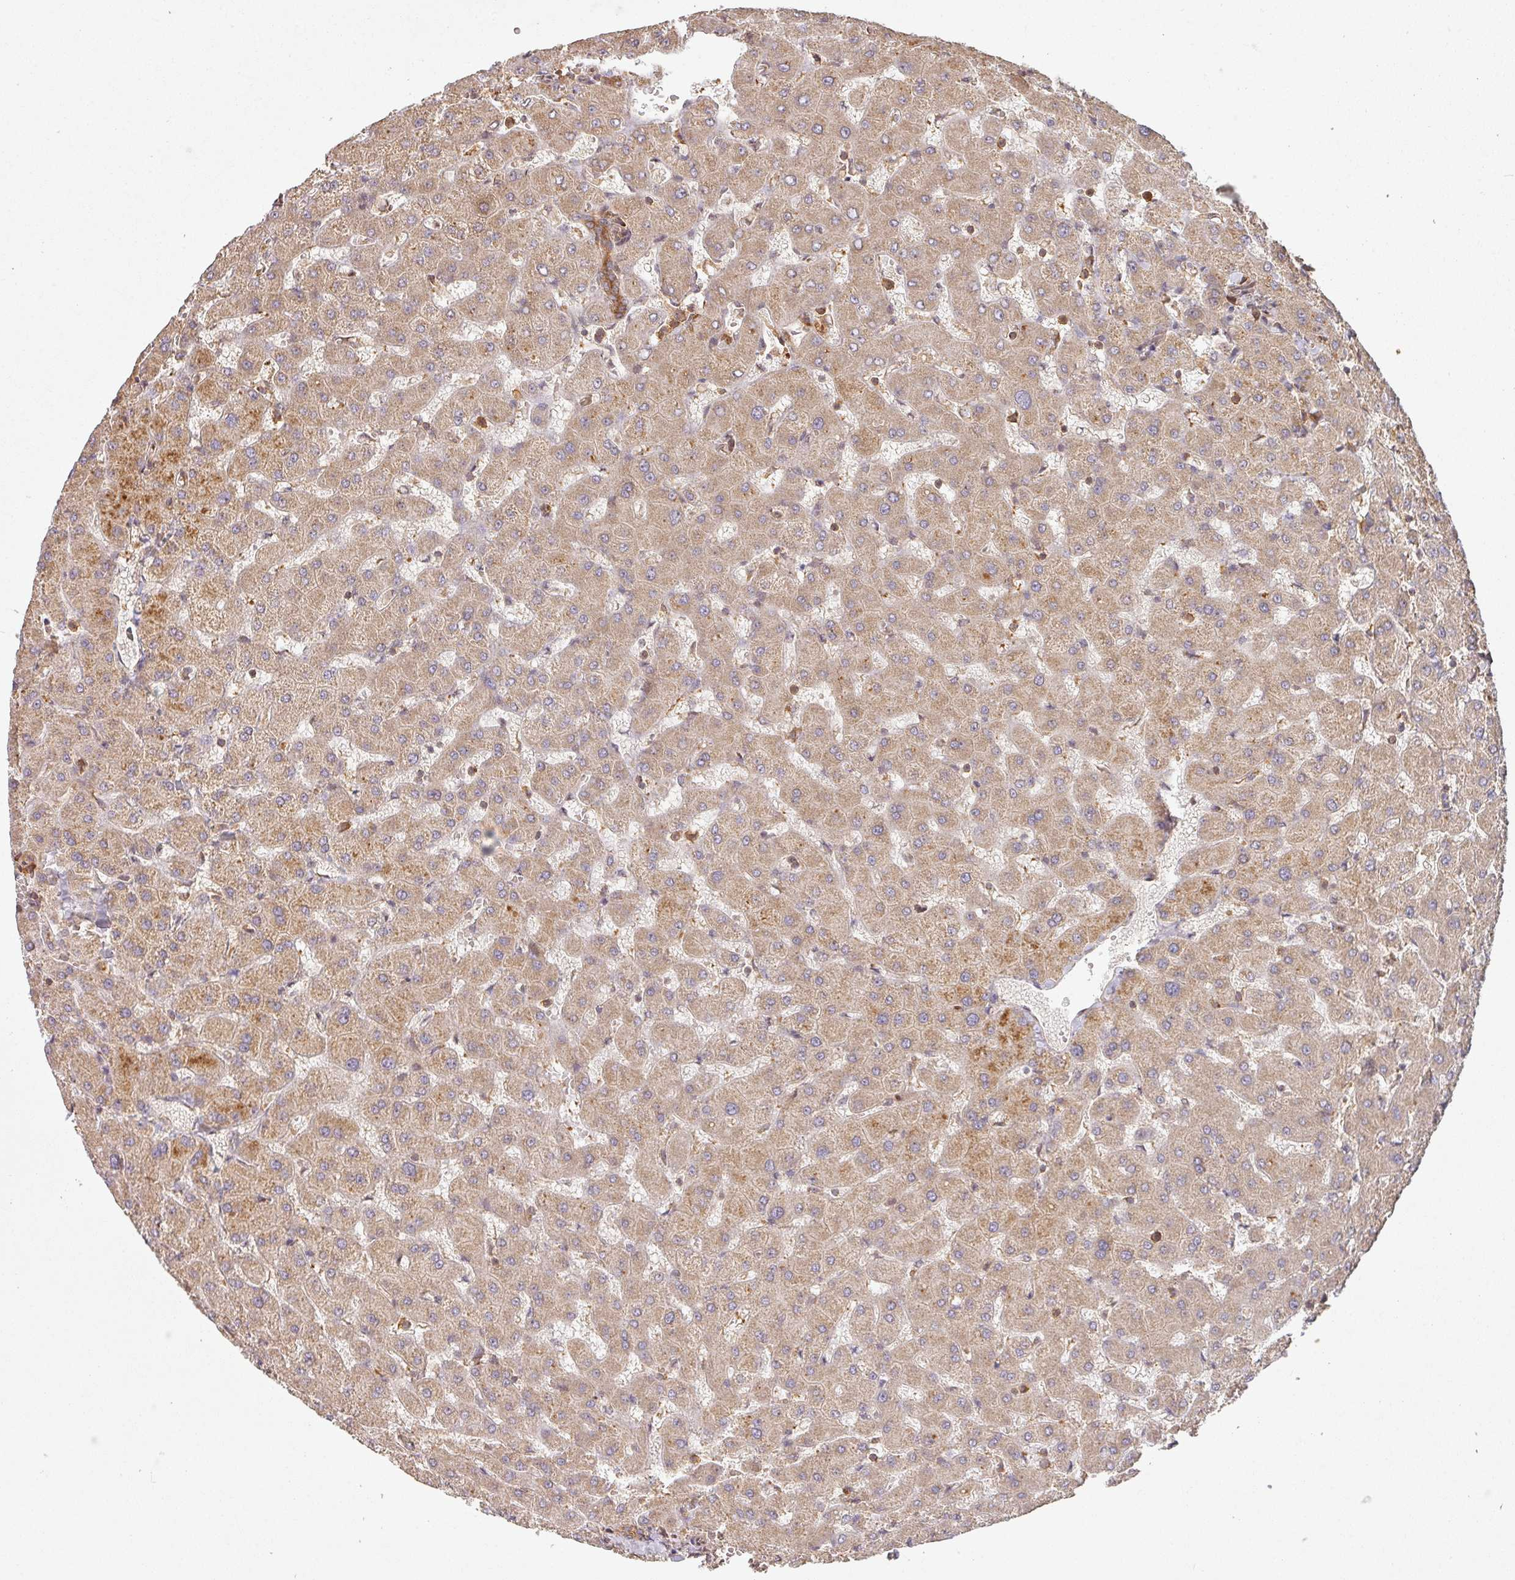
{"staining": {"intensity": "moderate", "quantity": ">75%", "location": "cytoplasmic/membranous"}, "tissue": "liver", "cell_type": "Cholangiocytes", "image_type": "normal", "snomed": [{"axis": "morphology", "description": "Normal tissue, NOS"}, {"axis": "topography", "description": "Liver"}], "caption": "Immunohistochemical staining of normal human liver displays medium levels of moderate cytoplasmic/membranous positivity in approximately >75% of cholangiocytes. (DAB IHC, brown staining for protein, blue staining for nuclei).", "gene": "ZNF322", "patient": {"sex": "female", "age": 63}}